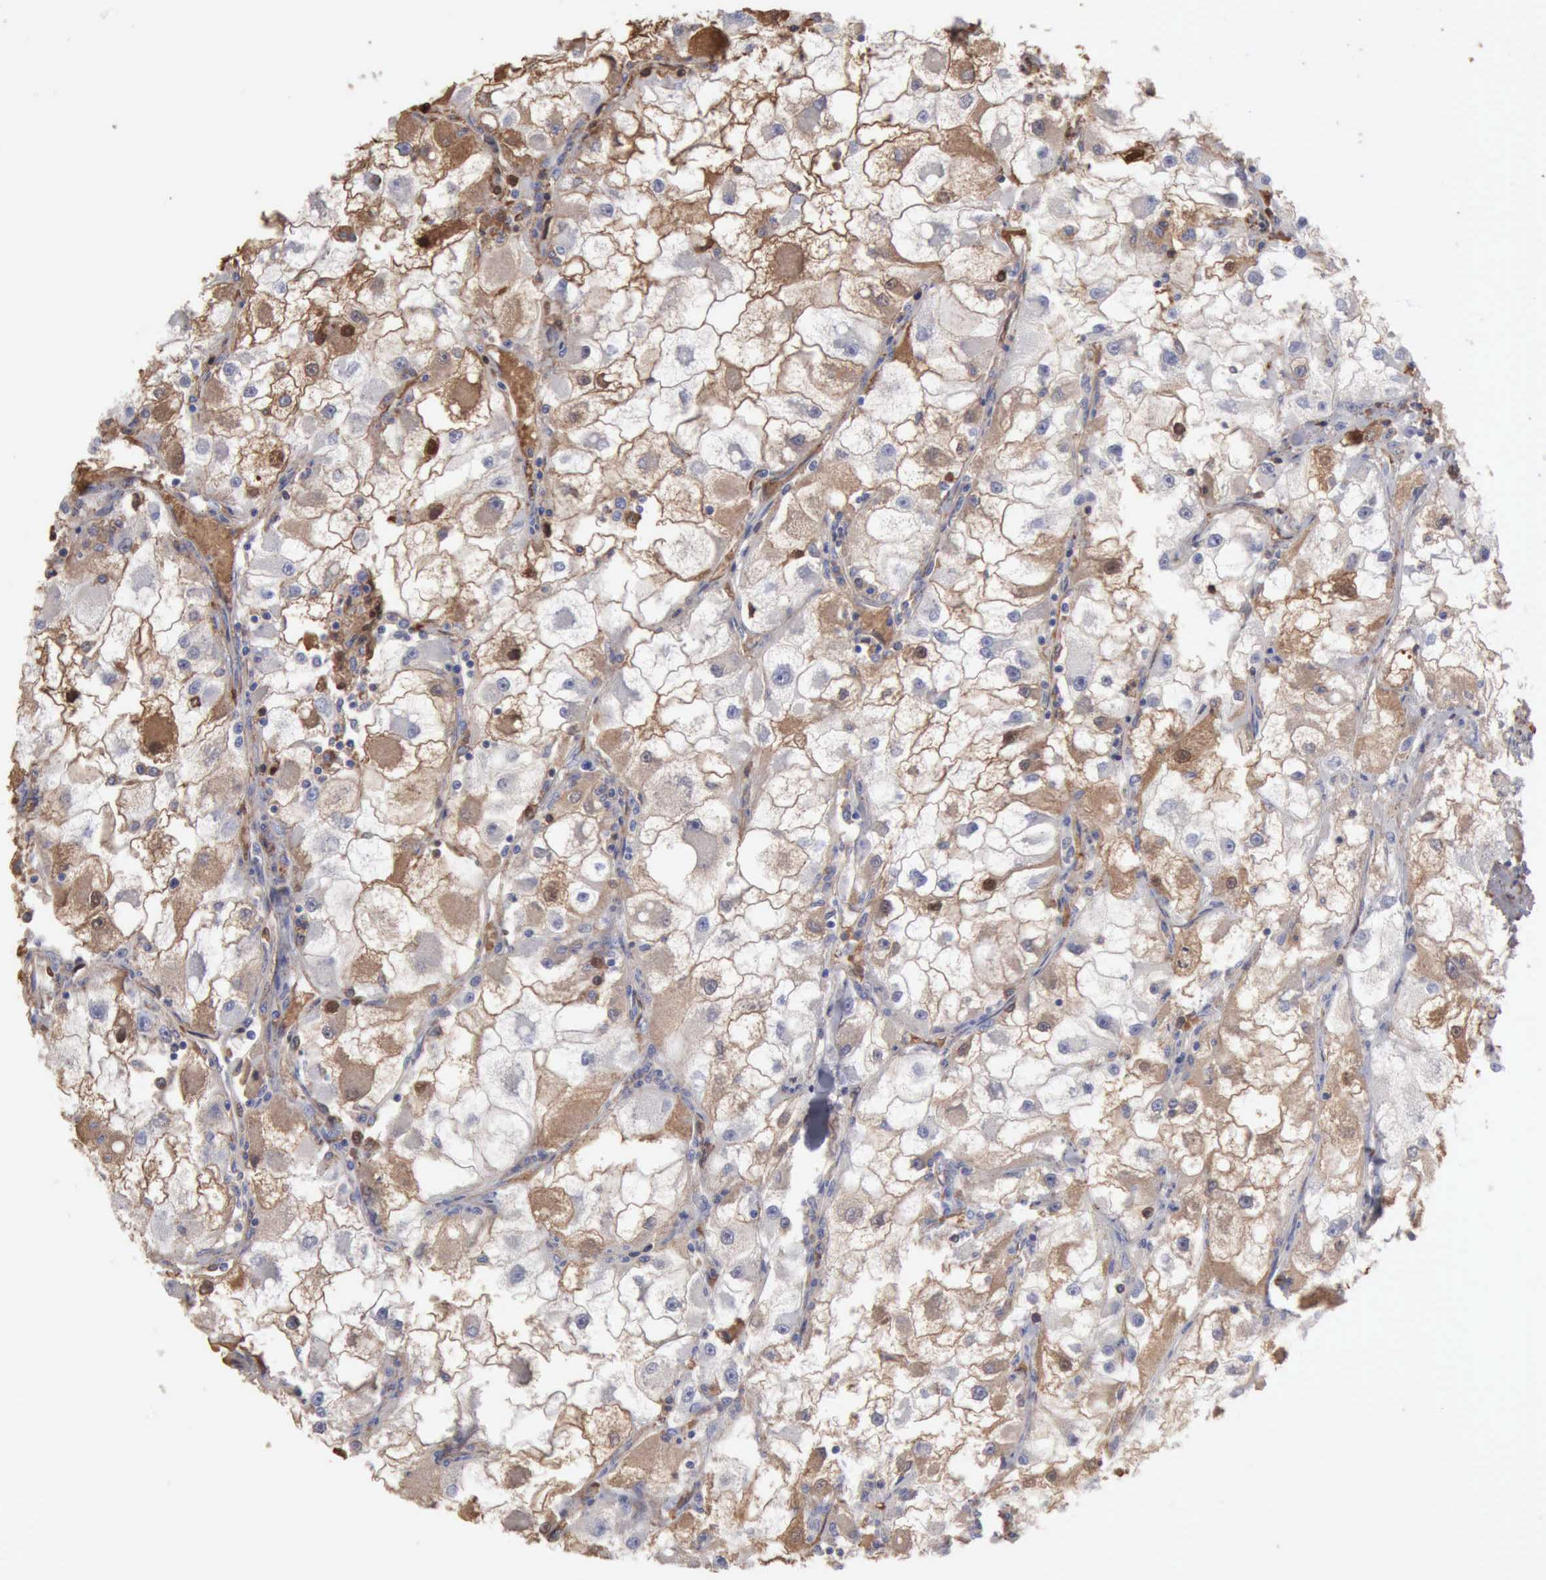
{"staining": {"intensity": "weak", "quantity": "<25%", "location": "cytoplasmic/membranous"}, "tissue": "renal cancer", "cell_type": "Tumor cells", "image_type": "cancer", "snomed": [{"axis": "morphology", "description": "Adenocarcinoma, NOS"}, {"axis": "topography", "description": "Kidney"}], "caption": "Renal adenocarcinoma stained for a protein using IHC exhibits no expression tumor cells.", "gene": "SERPINA1", "patient": {"sex": "female", "age": 73}}